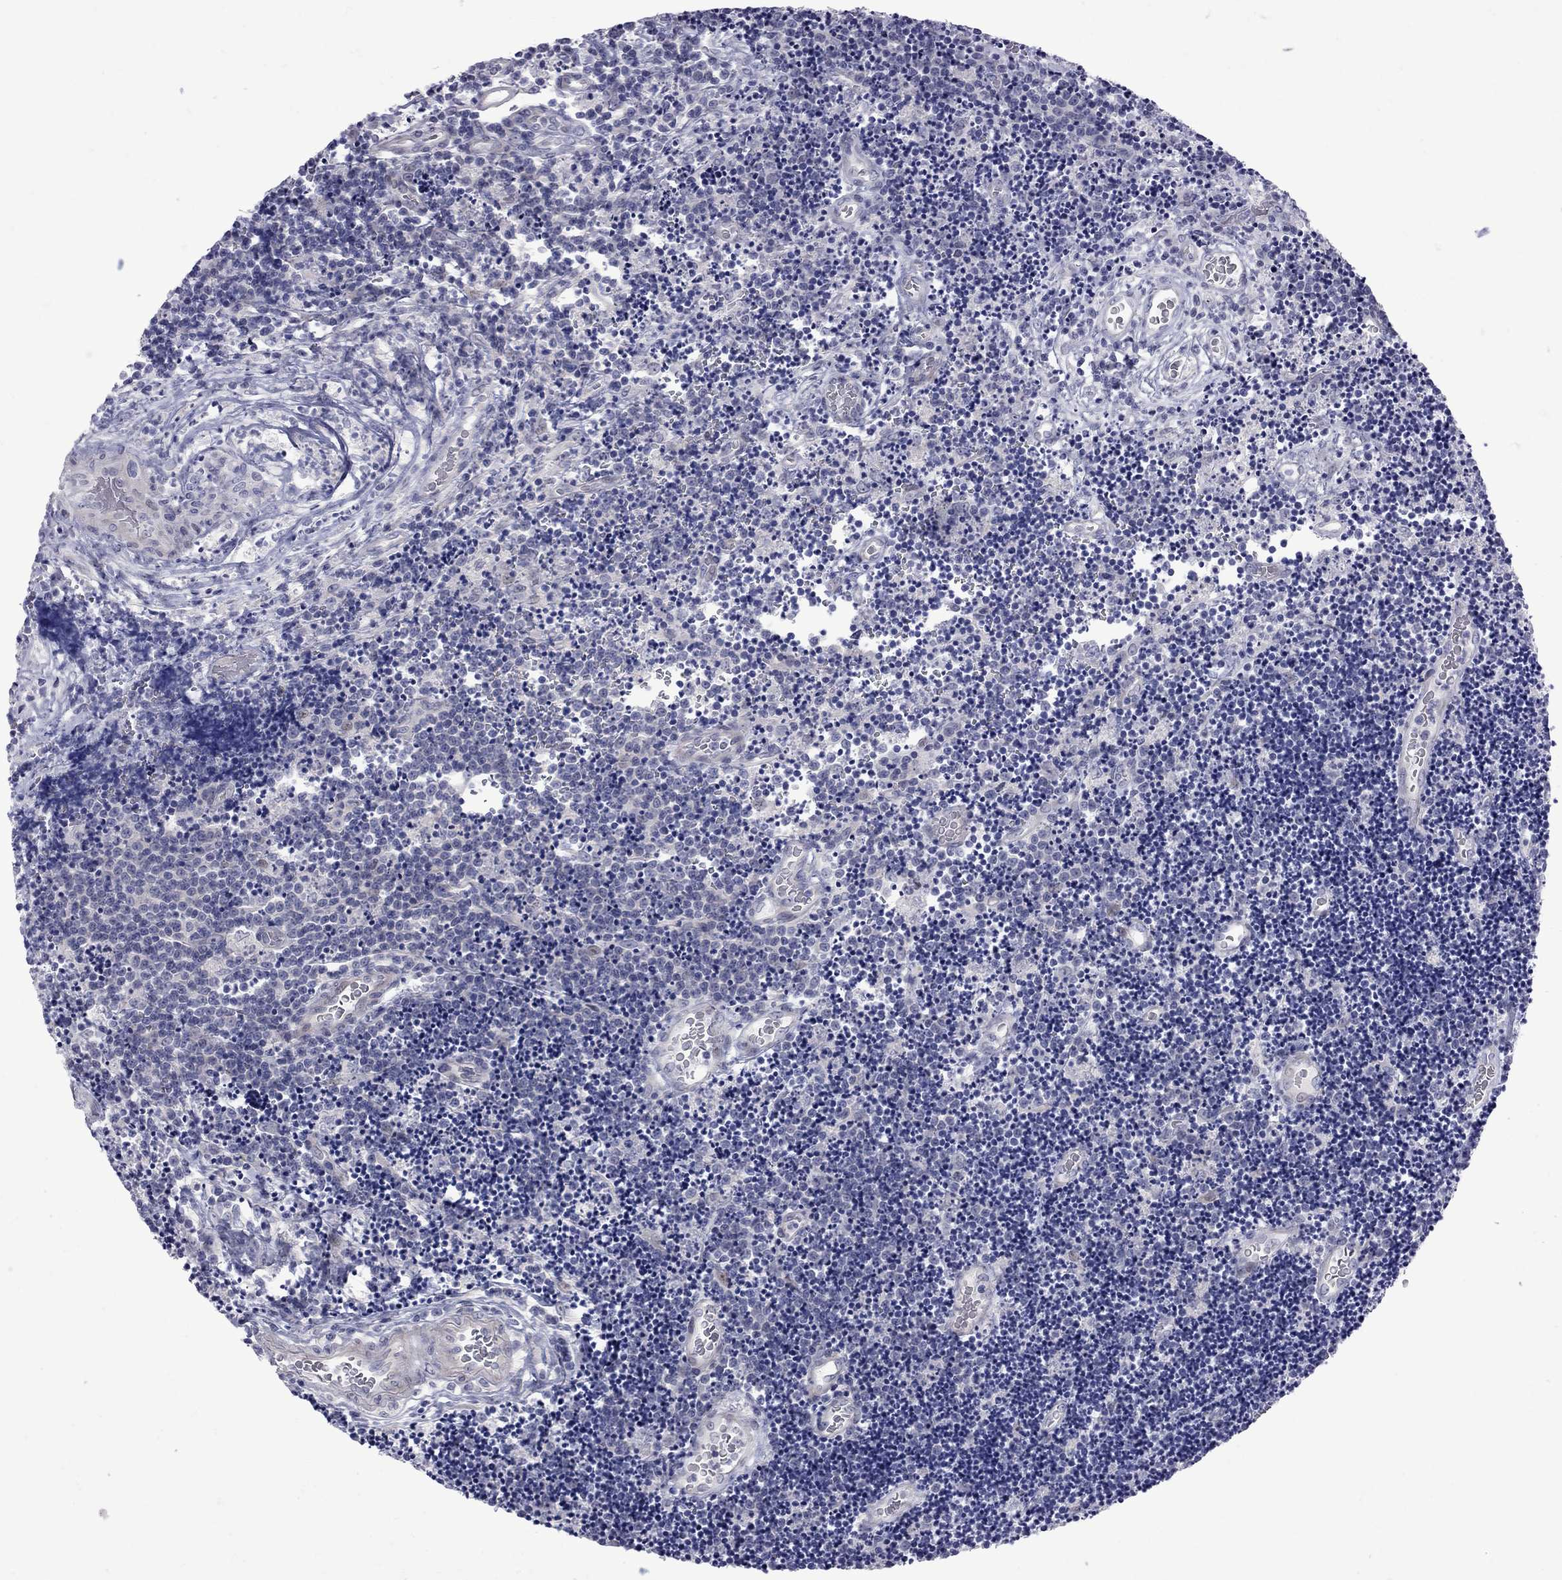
{"staining": {"intensity": "negative", "quantity": "none", "location": "none"}, "tissue": "lymphoma", "cell_type": "Tumor cells", "image_type": "cancer", "snomed": [{"axis": "morphology", "description": "Malignant lymphoma, non-Hodgkin's type, Low grade"}, {"axis": "topography", "description": "Brain"}], "caption": "DAB (3,3'-diaminobenzidine) immunohistochemical staining of lymphoma shows no significant positivity in tumor cells. The staining was performed using DAB (3,3'-diaminobenzidine) to visualize the protein expression in brown, while the nuclei were stained in blue with hematoxylin (Magnification: 20x).", "gene": "NRARP", "patient": {"sex": "female", "age": 66}}